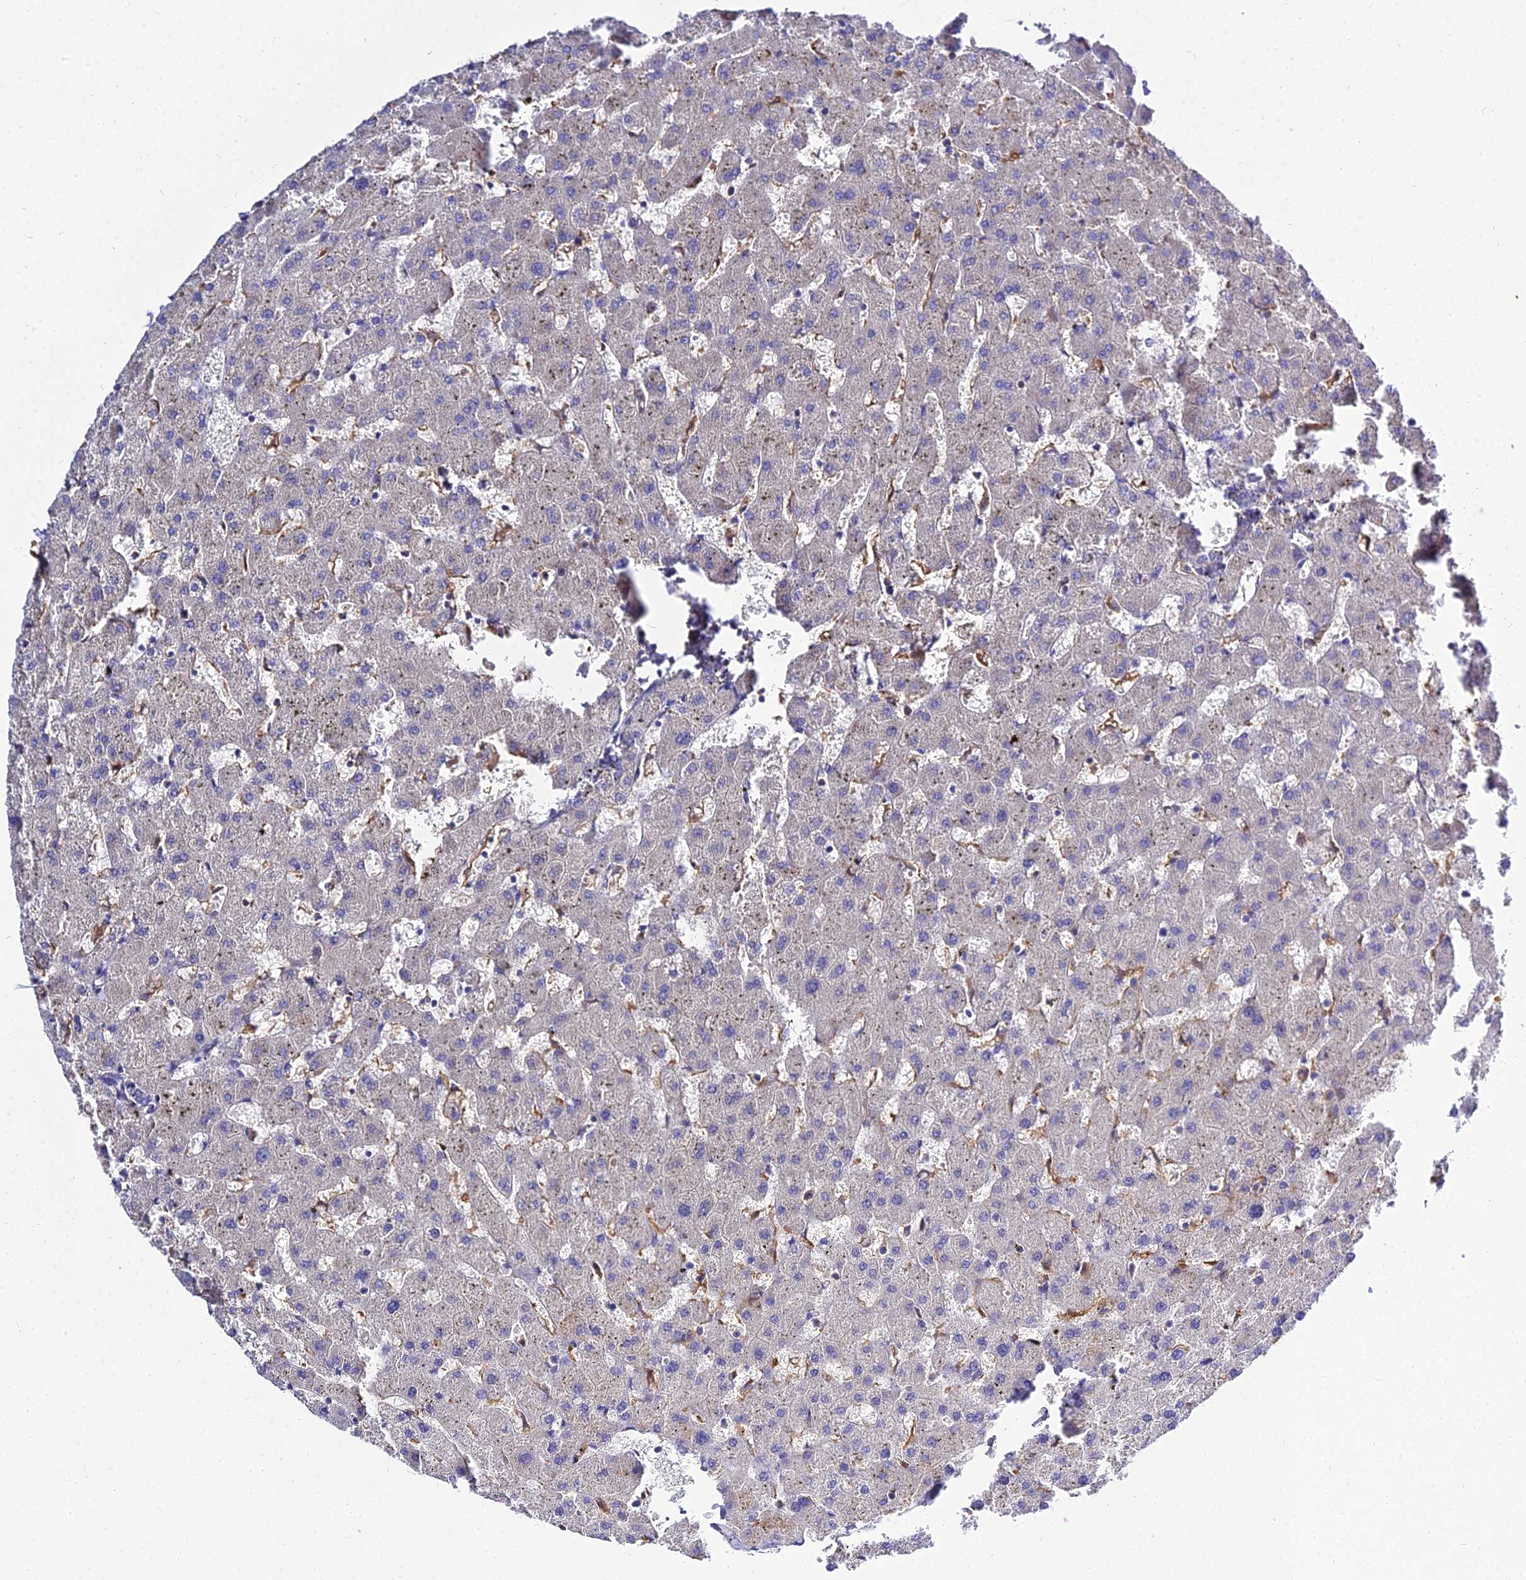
{"staining": {"intensity": "negative", "quantity": "none", "location": "none"}, "tissue": "liver", "cell_type": "Cholangiocytes", "image_type": "normal", "snomed": [{"axis": "morphology", "description": "Normal tissue, NOS"}, {"axis": "topography", "description": "Liver"}], "caption": "Micrograph shows no significant protein expression in cholangiocytes of unremarkable liver. (IHC, brightfield microscopy, high magnification).", "gene": "C2orf69", "patient": {"sex": "female", "age": 63}}